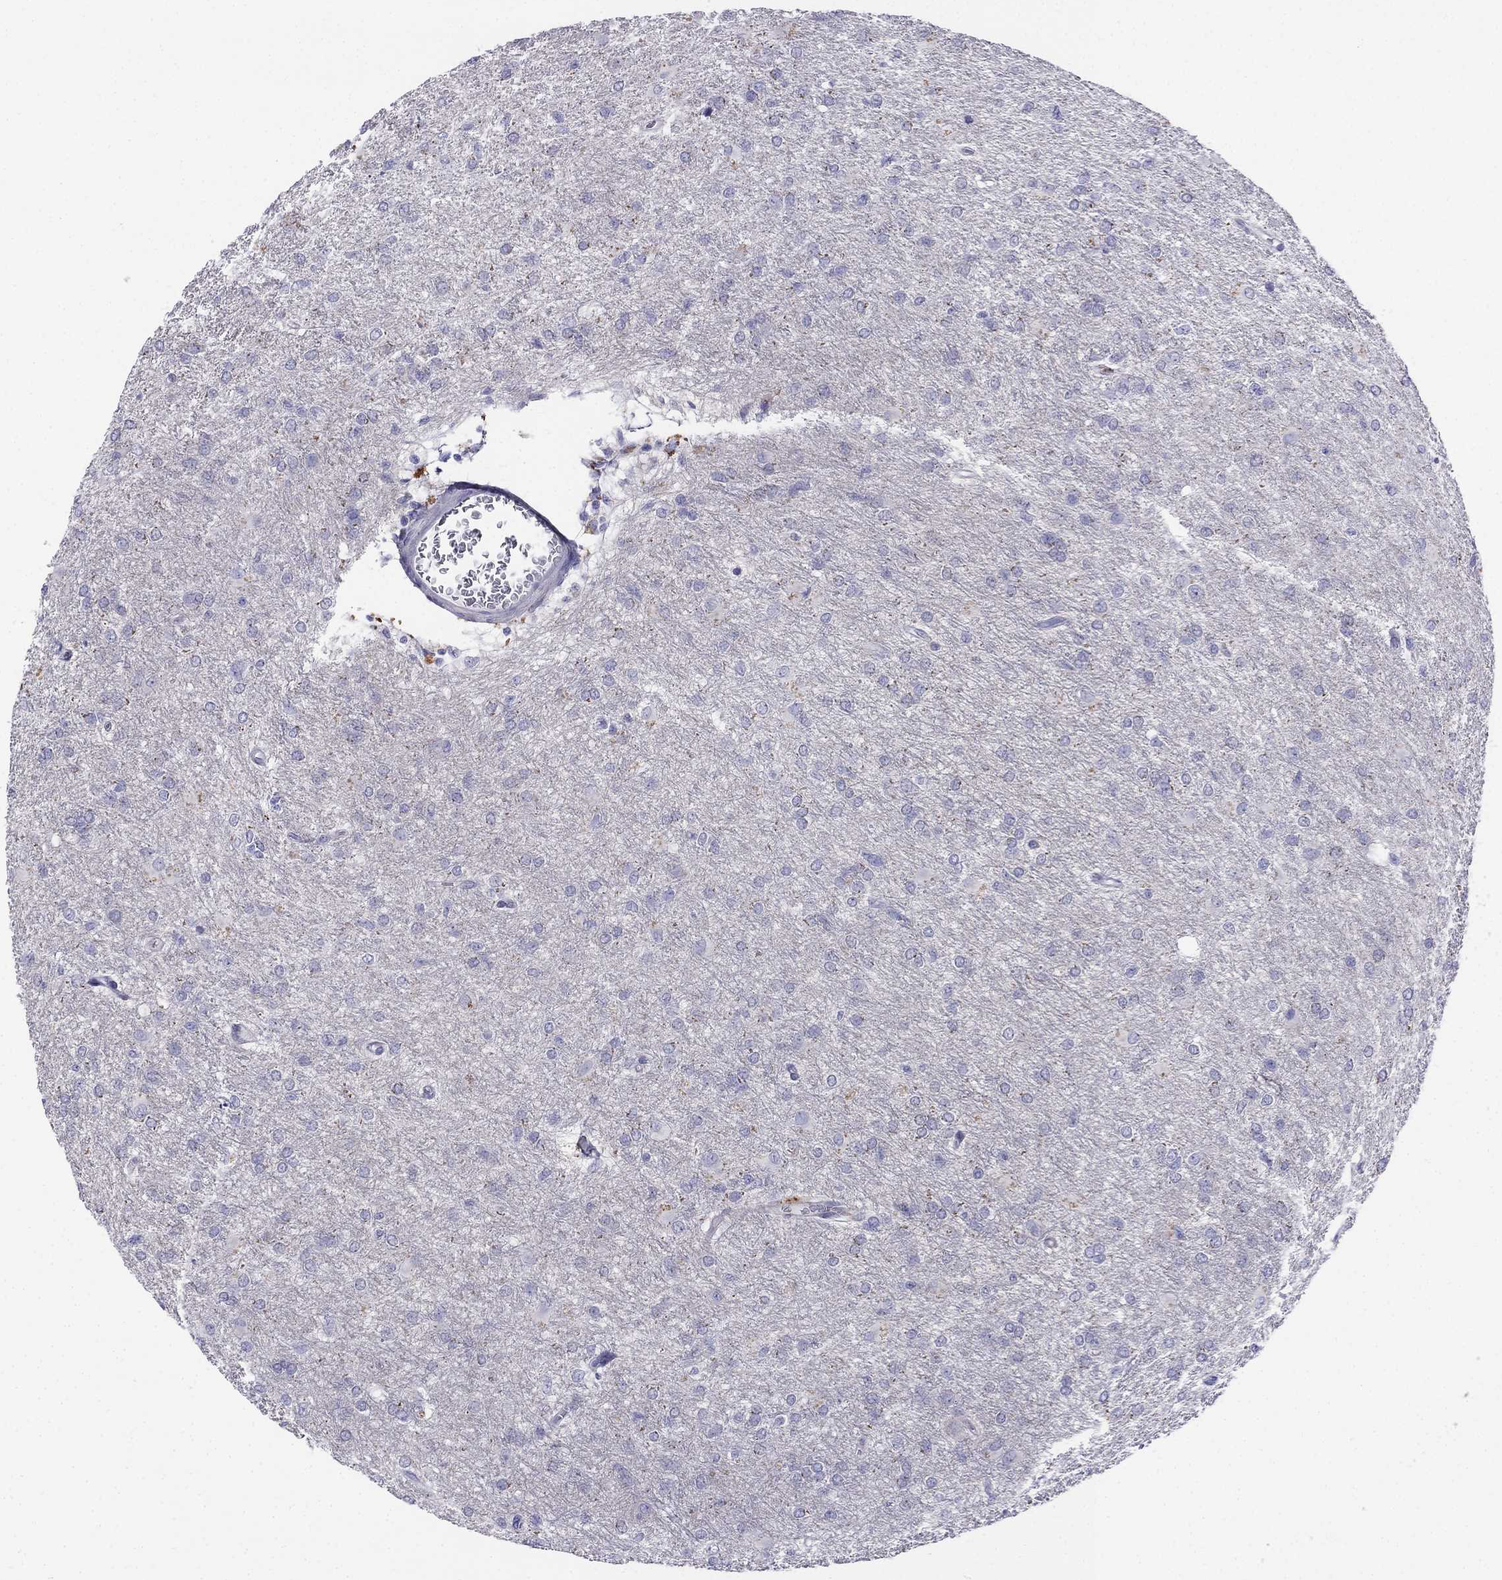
{"staining": {"intensity": "negative", "quantity": "none", "location": "none"}, "tissue": "glioma", "cell_type": "Tumor cells", "image_type": "cancer", "snomed": [{"axis": "morphology", "description": "Glioma, malignant, High grade"}, {"axis": "topography", "description": "Brain"}], "caption": "A high-resolution histopathology image shows immunohistochemistry staining of glioma, which exhibits no significant staining in tumor cells.", "gene": "ALOXE3", "patient": {"sex": "male", "age": 68}}